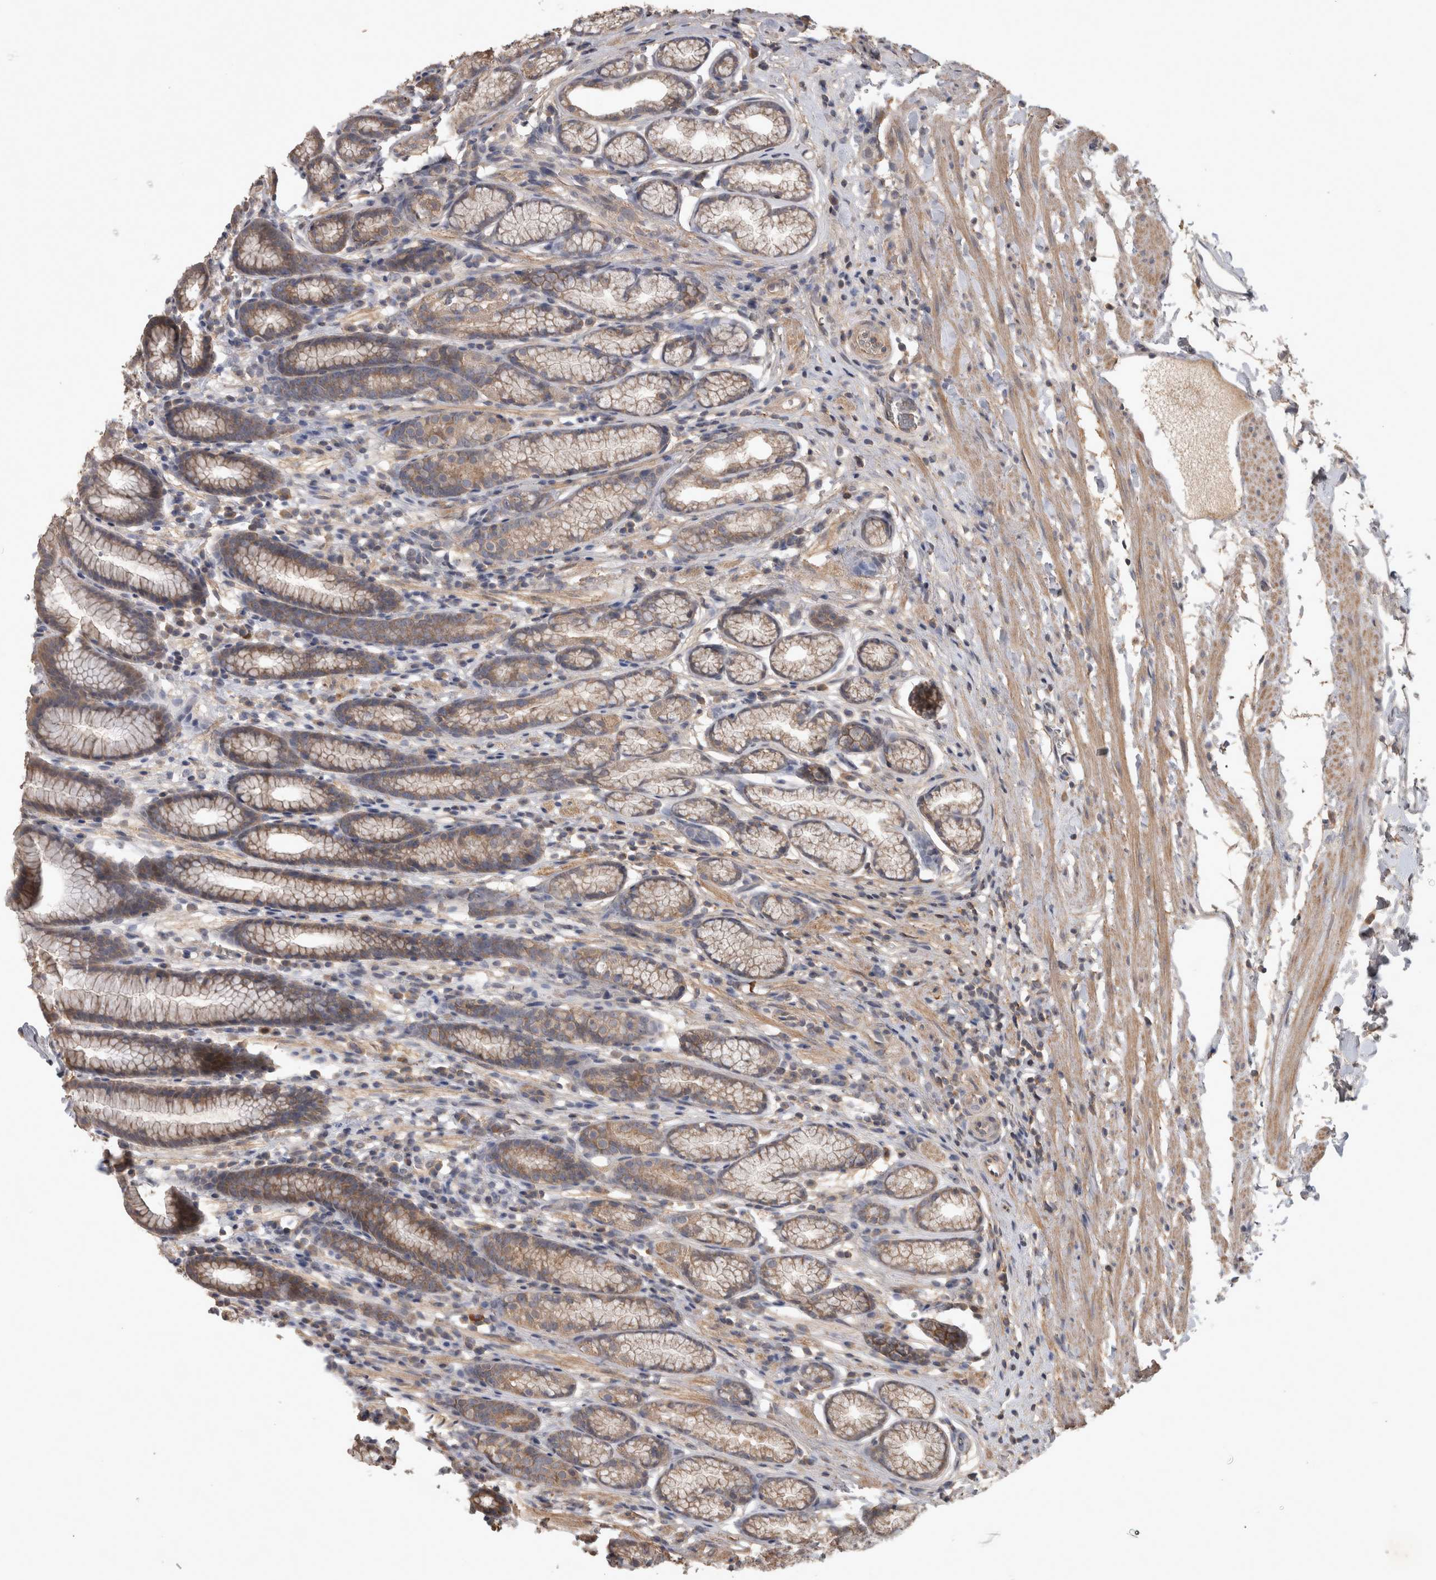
{"staining": {"intensity": "moderate", "quantity": ">75%", "location": "cytoplasmic/membranous"}, "tissue": "stomach", "cell_type": "Glandular cells", "image_type": "normal", "snomed": [{"axis": "morphology", "description": "Normal tissue, NOS"}, {"axis": "topography", "description": "Stomach"}], "caption": "Brown immunohistochemical staining in unremarkable stomach reveals moderate cytoplasmic/membranous staining in approximately >75% of glandular cells. Using DAB (3,3'-diaminobenzidine) (brown) and hematoxylin (blue) stains, captured at high magnification using brightfield microscopy.", "gene": "TRMT61B", "patient": {"sex": "male", "age": 42}}